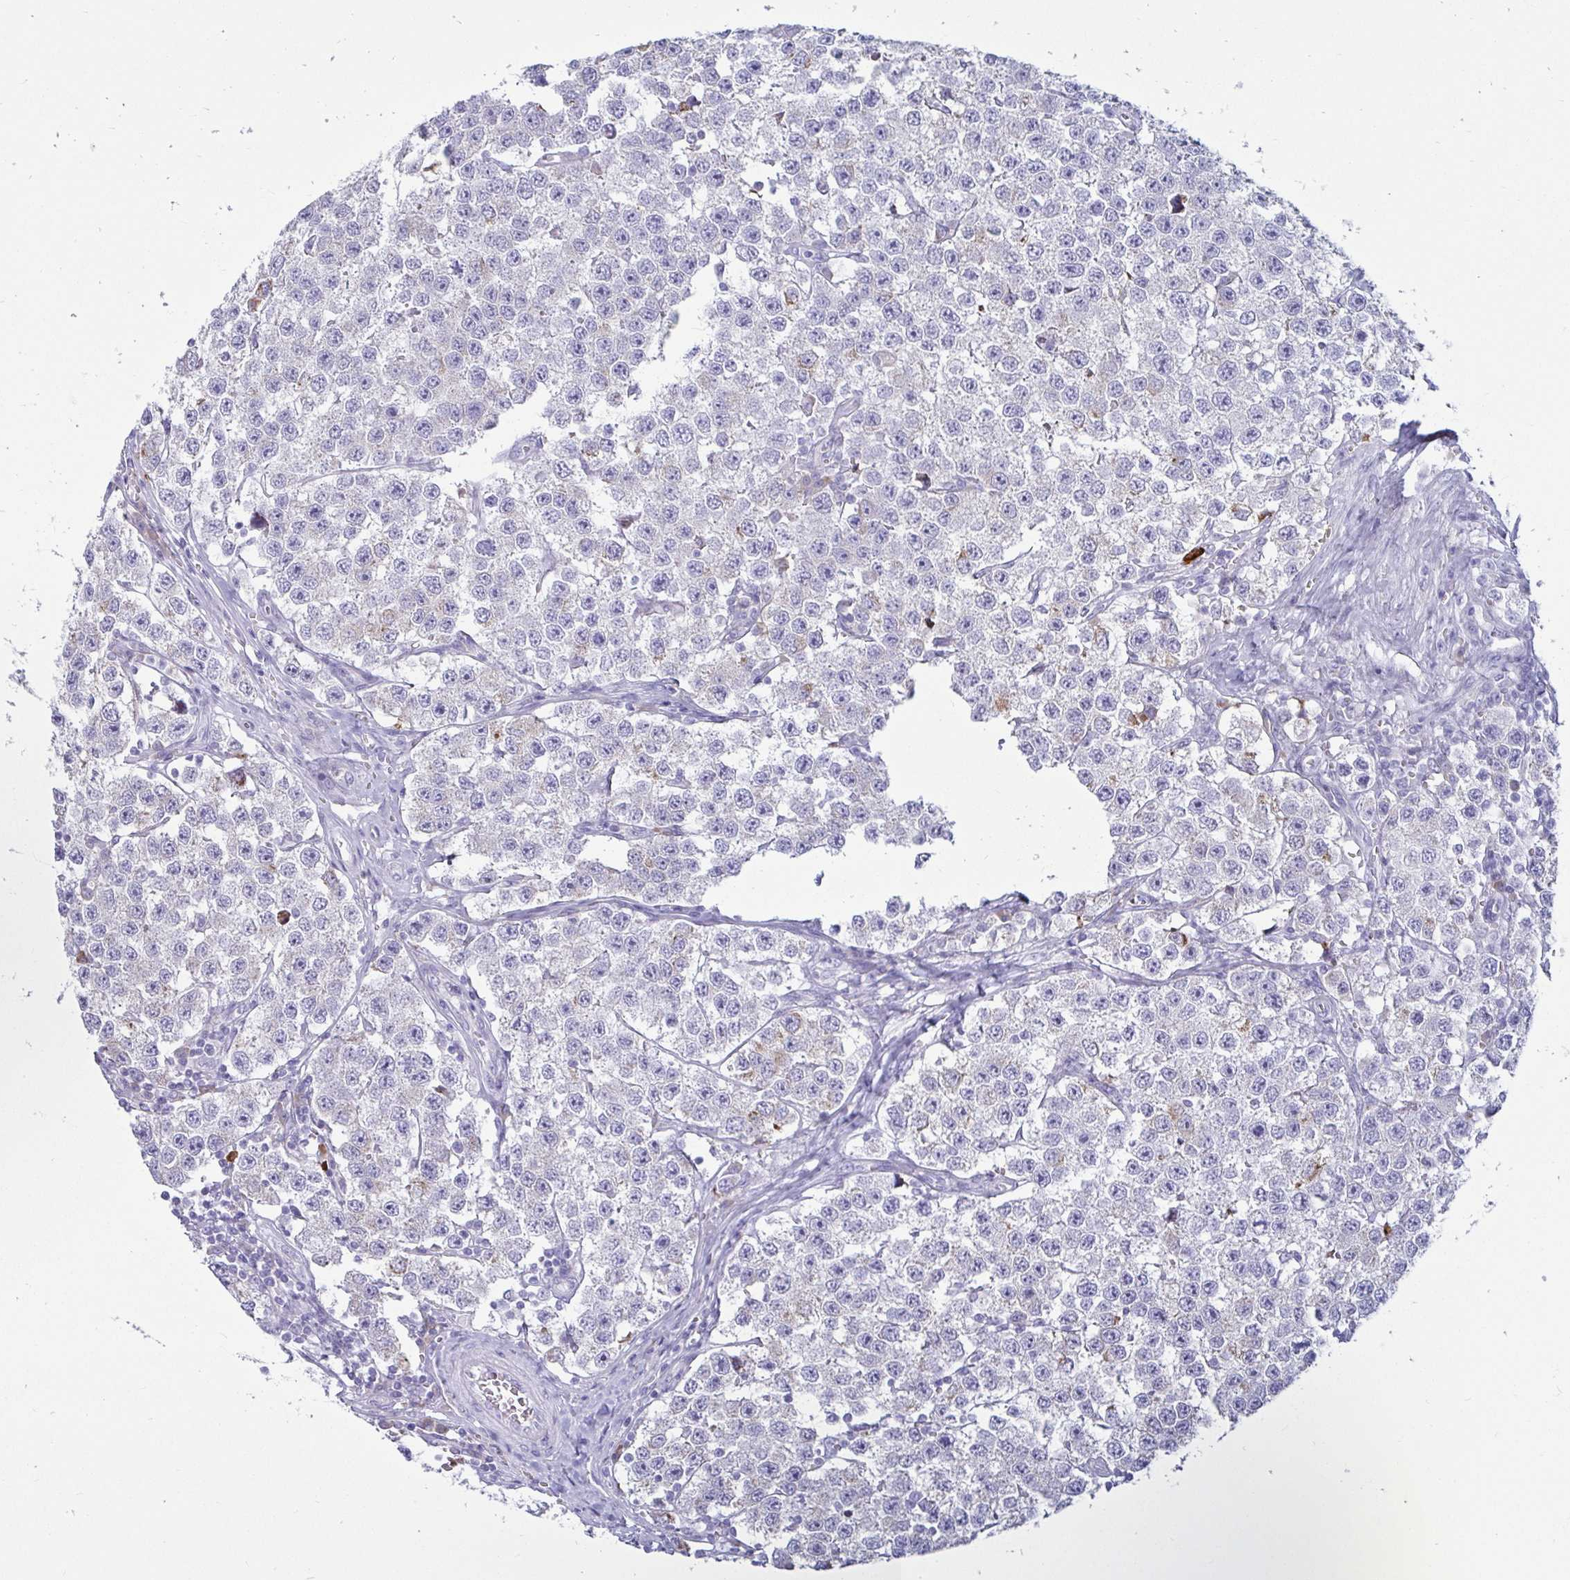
{"staining": {"intensity": "negative", "quantity": "none", "location": "none"}, "tissue": "testis cancer", "cell_type": "Tumor cells", "image_type": "cancer", "snomed": [{"axis": "morphology", "description": "Seminoma, NOS"}, {"axis": "topography", "description": "Testis"}], "caption": "IHC of human testis cancer exhibits no positivity in tumor cells. (Stains: DAB IHC with hematoxylin counter stain, Microscopy: brightfield microscopy at high magnification).", "gene": "TFPI2", "patient": {"sex": "male", "age": 34}}